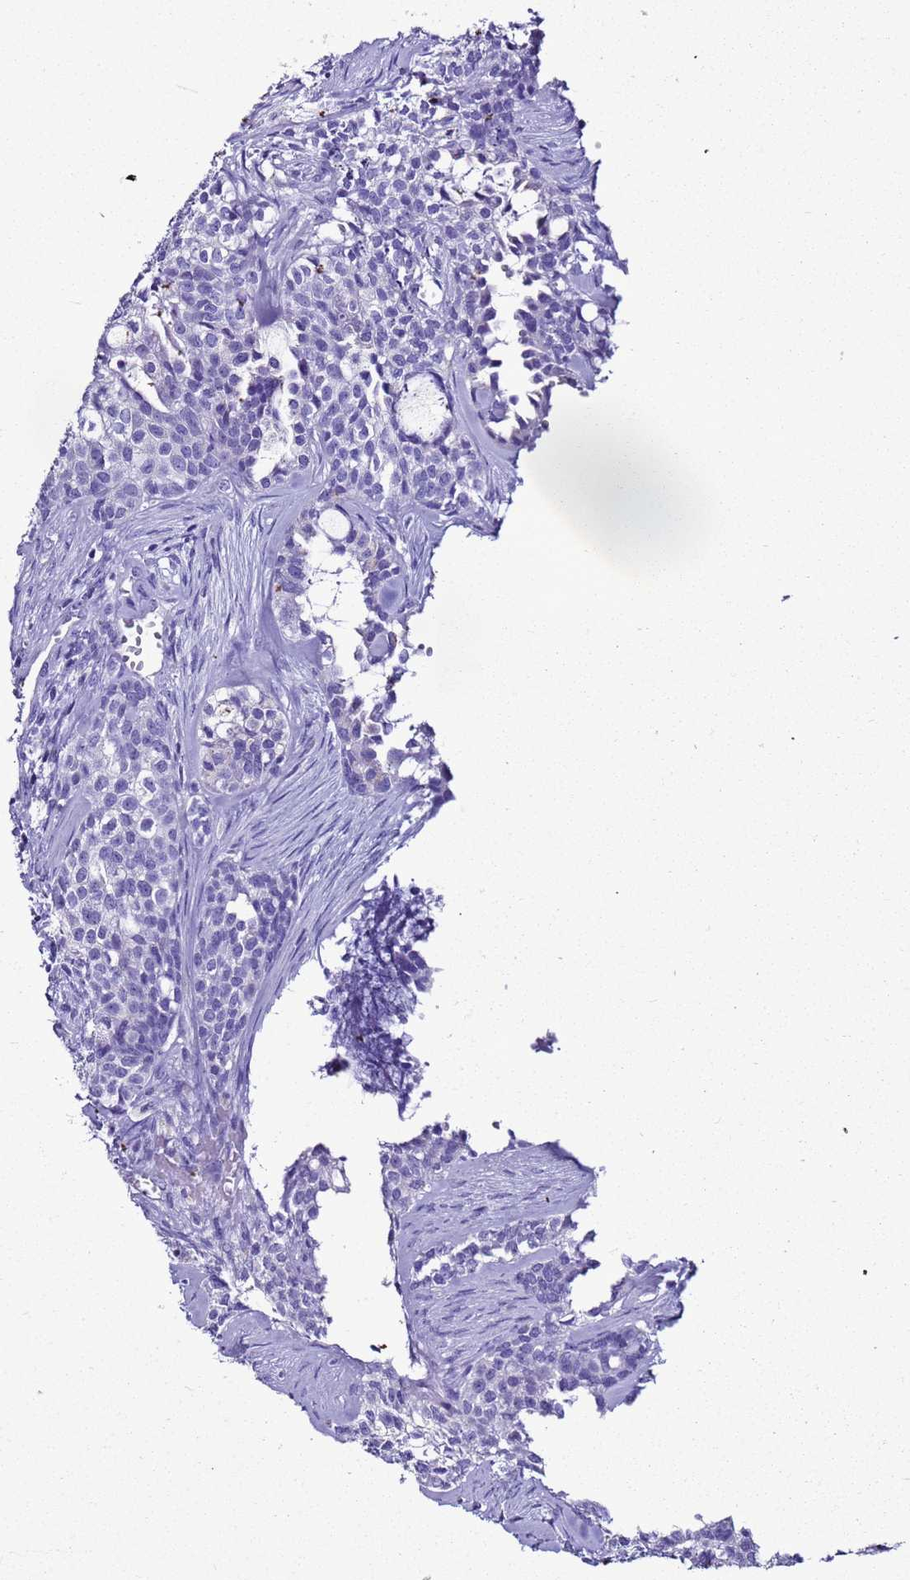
{"staining": {"intensity": "negative", "quantity": "none", "location": "none"}, "tissue": "head and neck cancer", "cell_type": "Tumor cells", "image_type": "cancer", "snomed": [{"axis": "morphology", "description": "Adenocarcinoma, NOS"}, {"axis": "topography", "description": "Head-Neck"}], "caption": "Image shows no significant protein expression in tumor cells of head and neck cancer. The staining was performed using DAB to visualize the protein expression in brown, while the nuclei were stained in blue with hematoxylin (Magnification: 20x).", "gene": "LCMT1", "patient": {"sex": "male", "age": 81}}